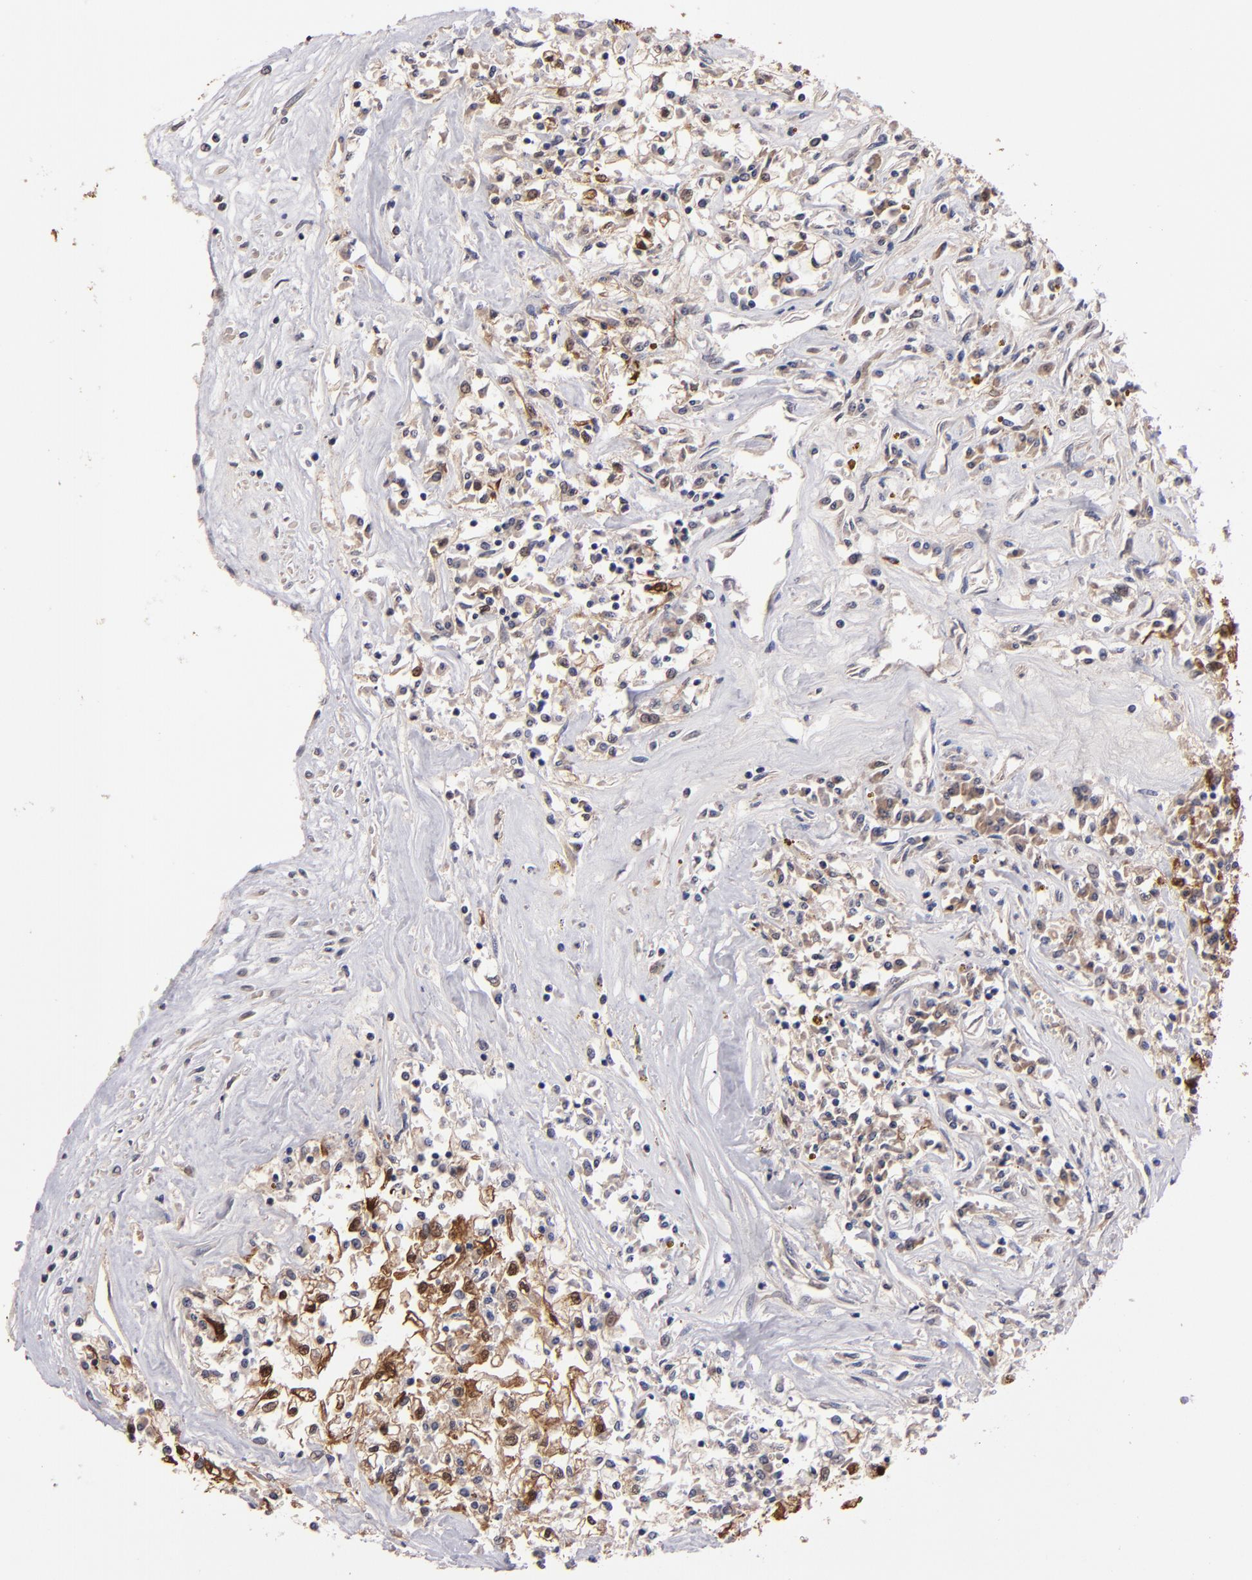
{"staining": {"intensity": "moderate", "quantity": "25%-75%", "location": "cytoplasmic/membranous,nuclear"}, "tissue": "renal cancer", "cell_type": "Tumor cells", "image_type": "cancer", "snomed": [{"axis": "morphology", "description": "Adenocarcinoma, NOS"}, {"axis": "topography", "description": "Kidney"}], "caption": "There is medium levels of moderate cytoplasmic/membranous and nuclear staining in tumor cells of adenocarcinoma (renal), as demonstrated by immunohistochemical staining (brown color).", "gene": "S100A1", "patient": {"sex": "male", "age": 78}}